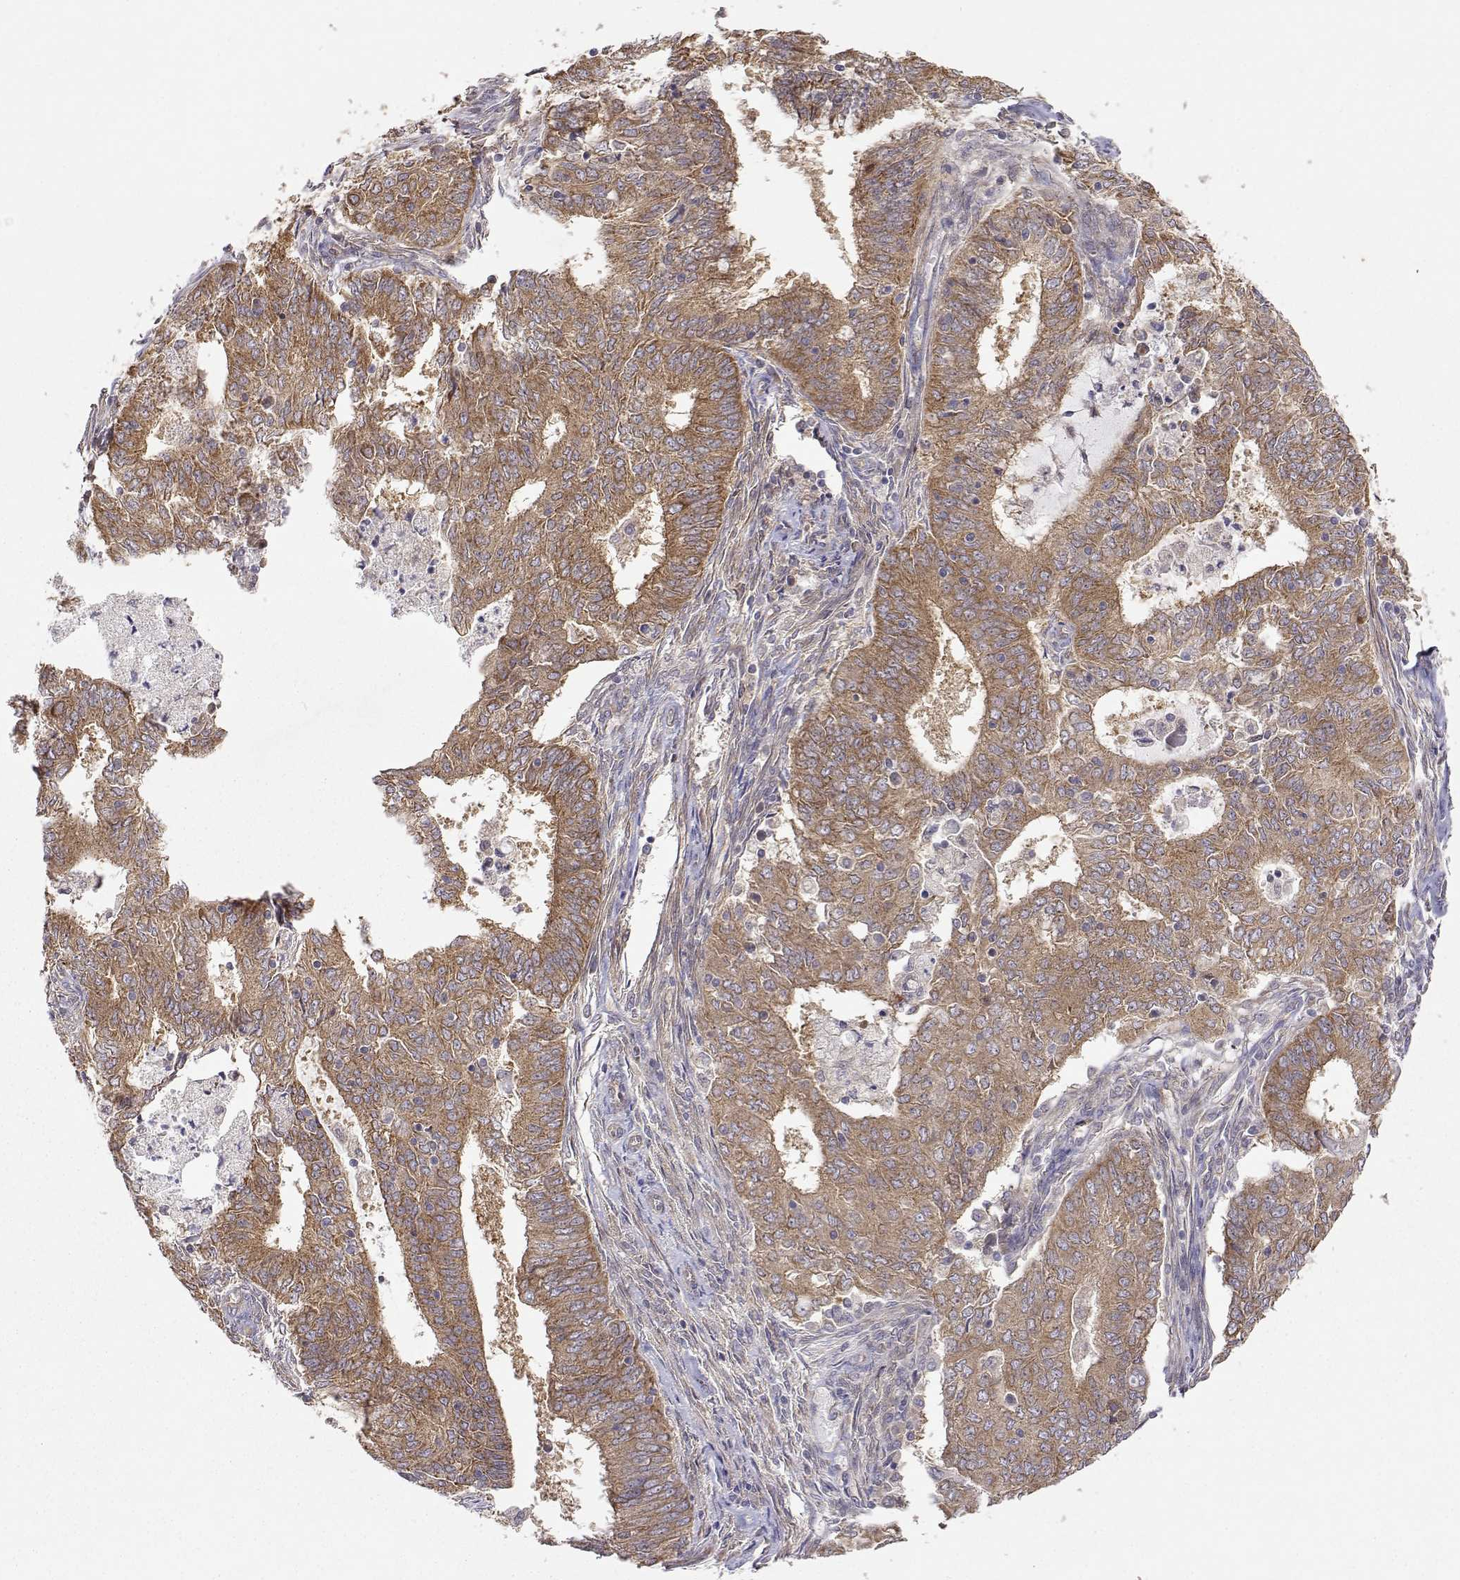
{"staining": {"intensity": "moderate", "quantity": ">75%", "location": "cytoplasmic/membranous"}, "tissue": "endometrial cancer", "cell_type": "Tumor cells", "image_type": "cancer", "snomed": [{"axis": "morphology", "description": "Adenocarcinoma, NOS"}, {"axis": "topography", "description": "Endometrium"}], "caption": "Immunohistochemical staining of human adenocarcinoma (endometrial) demonstrates medium levels of moderate cytoplasmic/membranous protein staining in approximately >75% of tumor cells.", "gene": "PAIP1", "patient": {"sex": "female", "age": 62}}